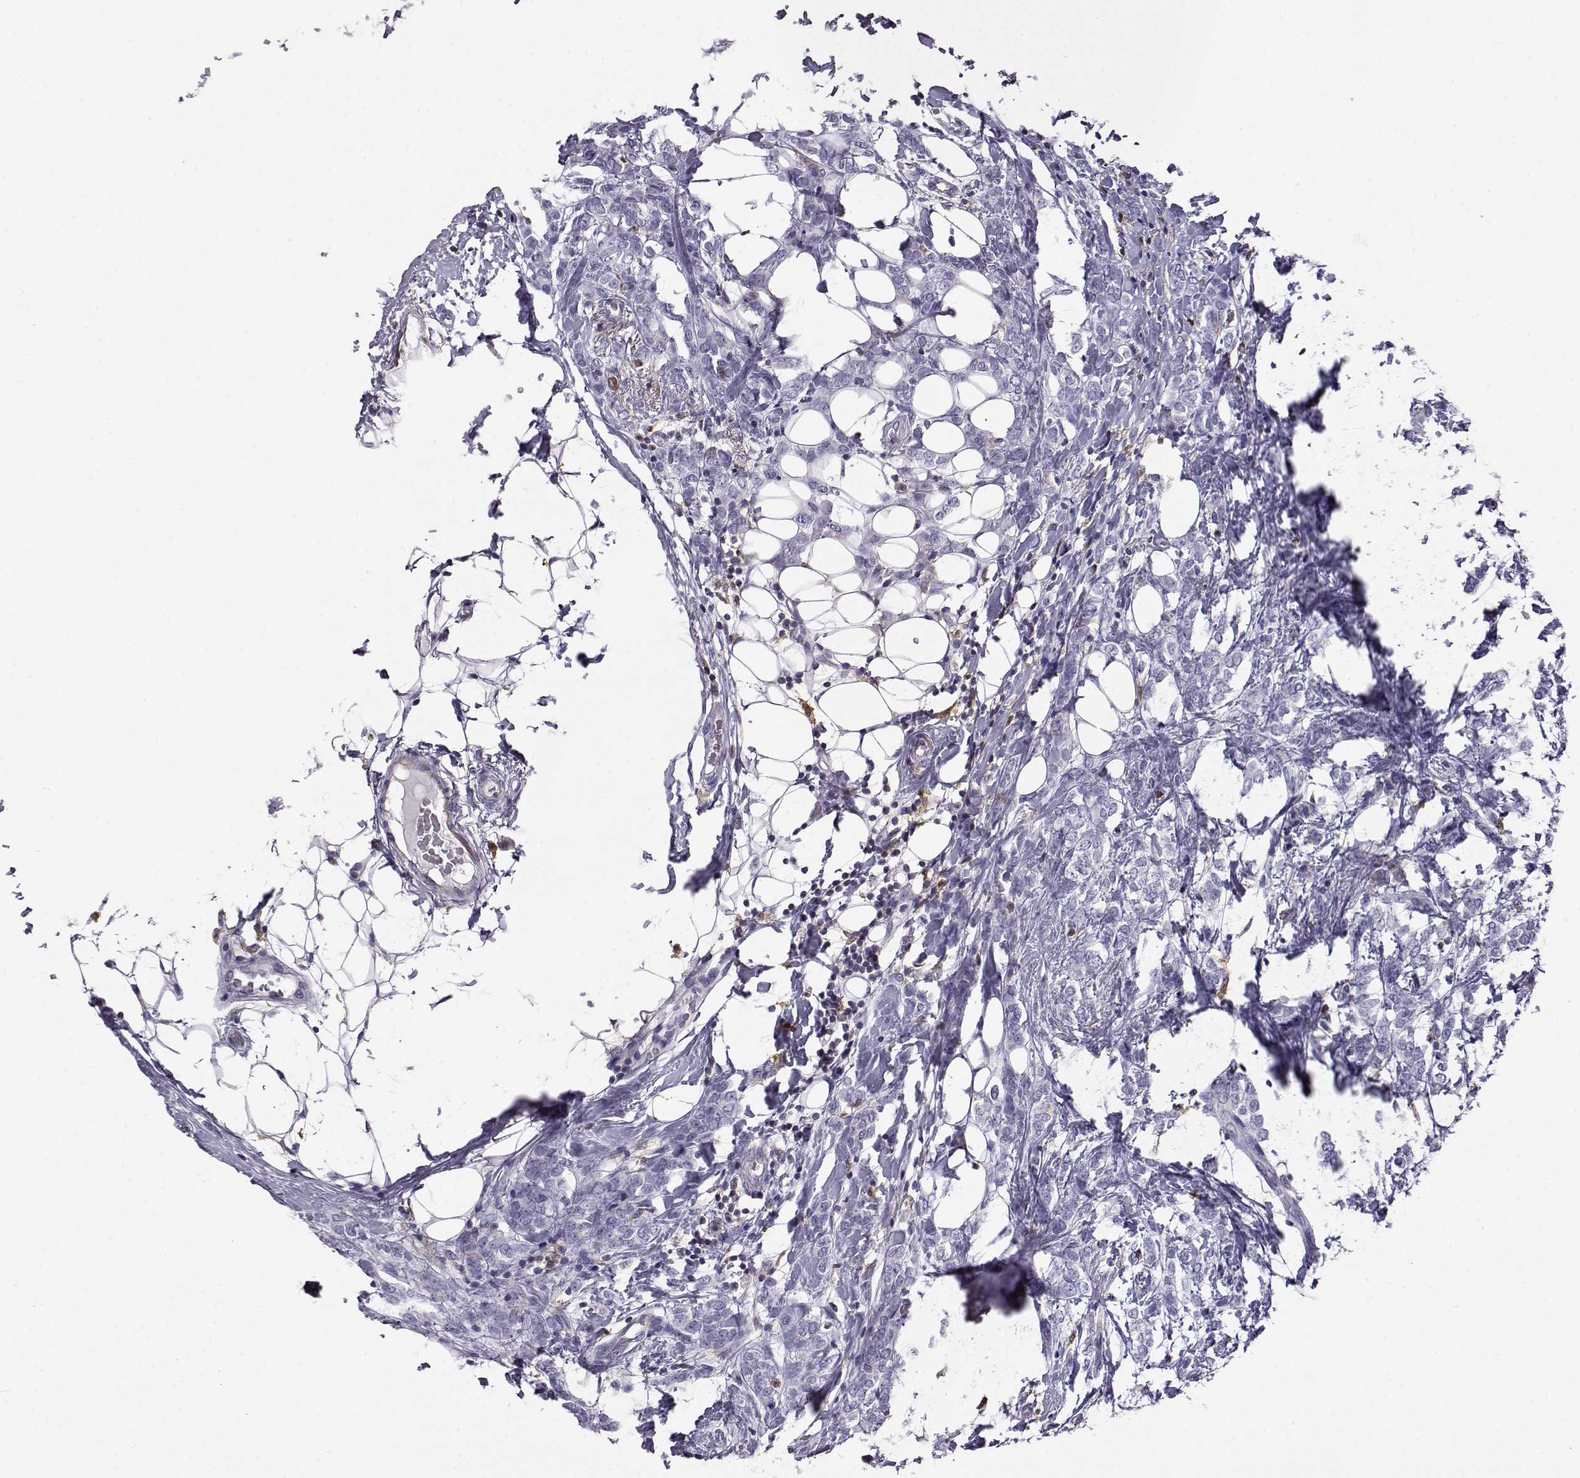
{"staining": {"intensity": "negative", "quantity": "none", "location": "none"}, "tissue": "breast cancer", "cell_type": "Tumor cells", "image_type": "cancer", "snomed": [{"axis": "morphology", "description": "Lobular carcinoma"}, {"axis": "topography", "description": "Breast"}], "caption": "Immunohistochemistry photomicrograph of neoplastic tissue: breast cancer (lobular carcinoma) stained with DAB displays no significant protein expression in tumor cells. The staining was performed using DAB to visualize the protein expression in brown, while the nuclei were stained in blue with hematoxylin (Magnification: 20x).", "gene": "AKR1B1", "patient": {"sex": "female", "age": 49}}